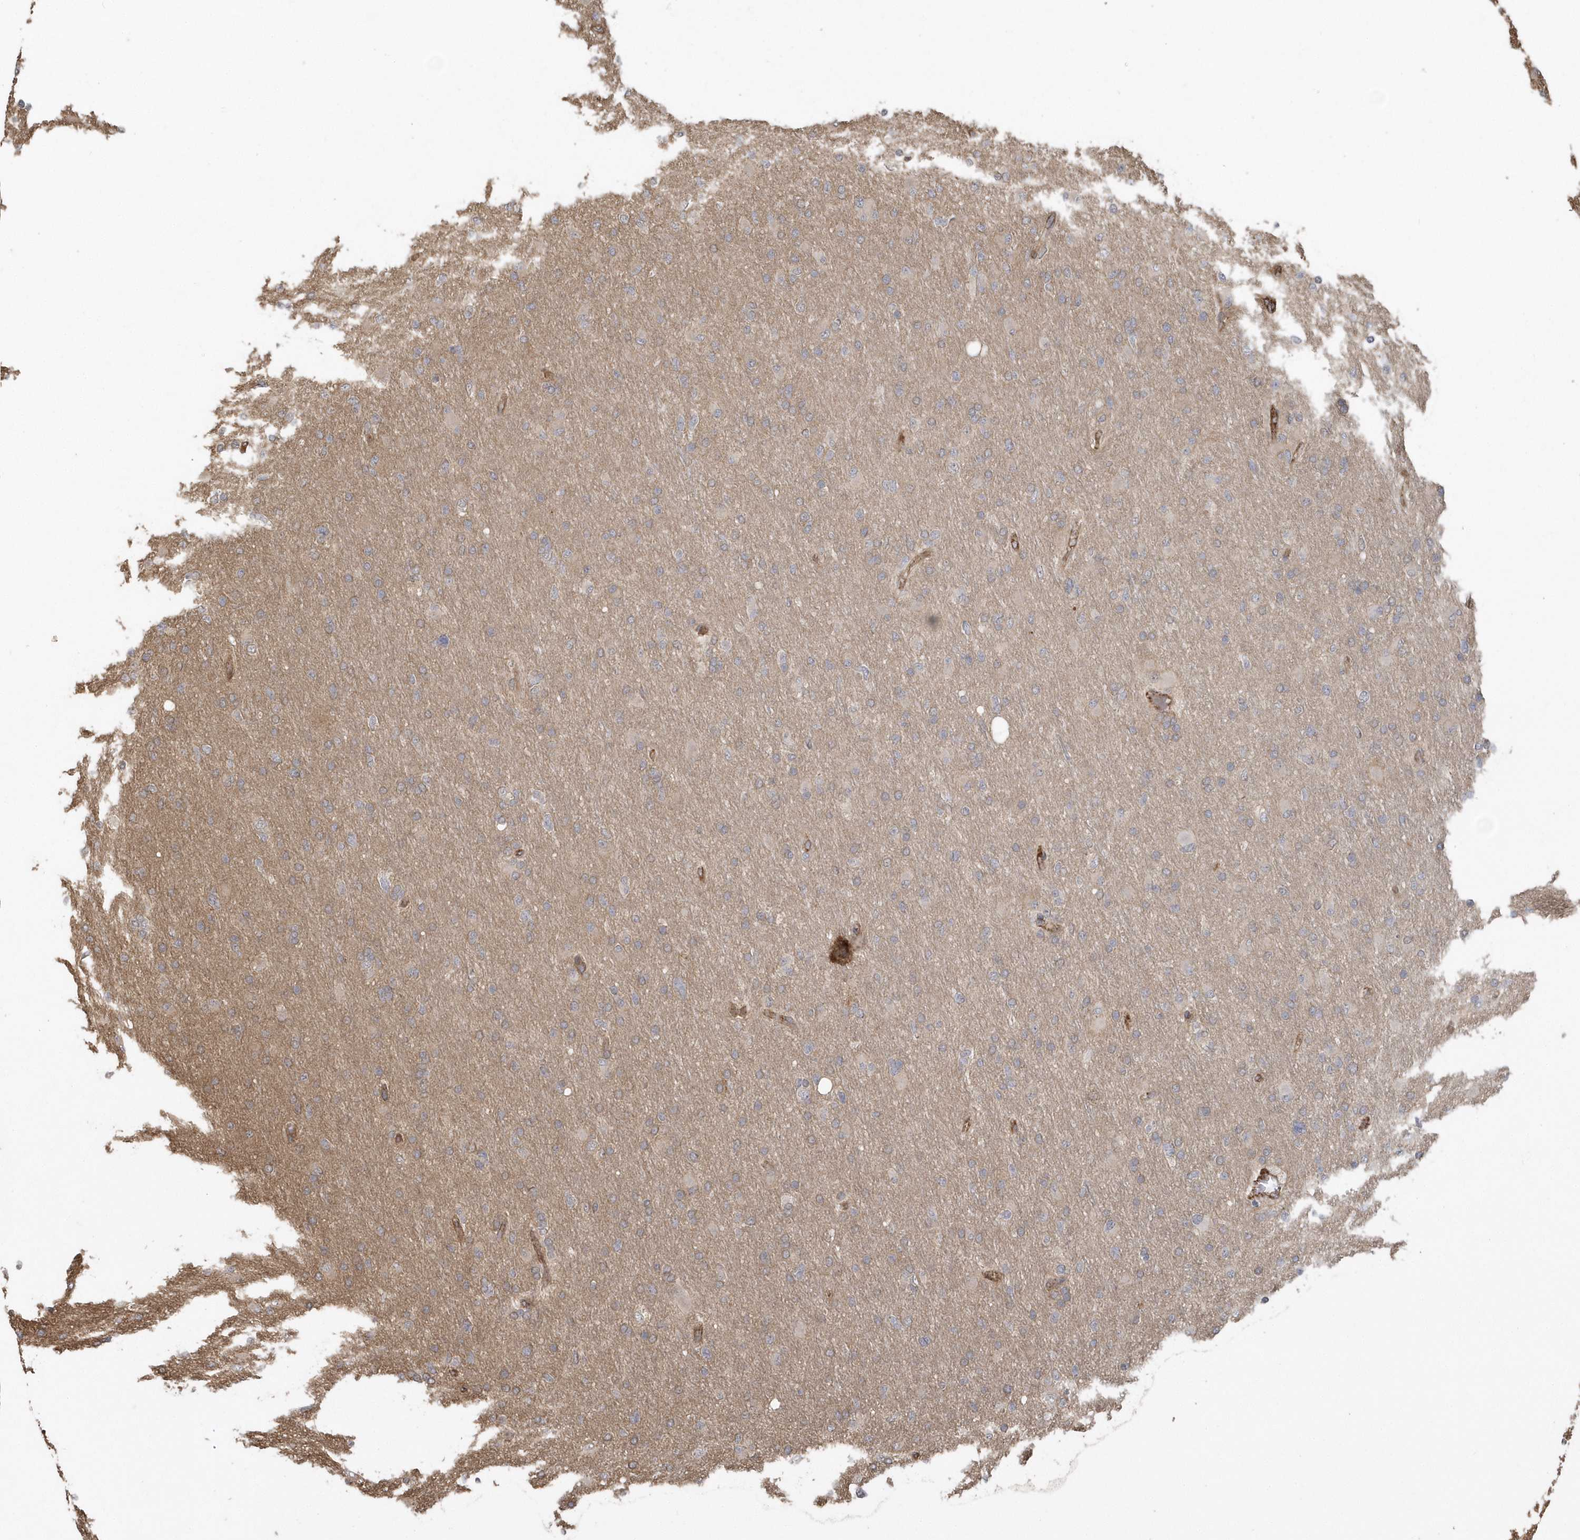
{"staining": {"intensity": "negative", "quantity": "none", "location": "none"}, "tissue": "glioma", "cell_type": "Tumor cells", "image_type": "cancer", "snomed": [{"axis": "morphology", "description": "Glioma, malignant, High grade"}, {"axis": "topography", "description": "Cerebral cortex"}], "caption": "High magnification brightfield microscopy of high-grade glioma (malignant) stained with DAB (brown) and counterstained with hematoxylin (blue): tumor cells show no significant expression.", "gene": "HERPUD1", "patient": {"sex": "female", "age": 36}}